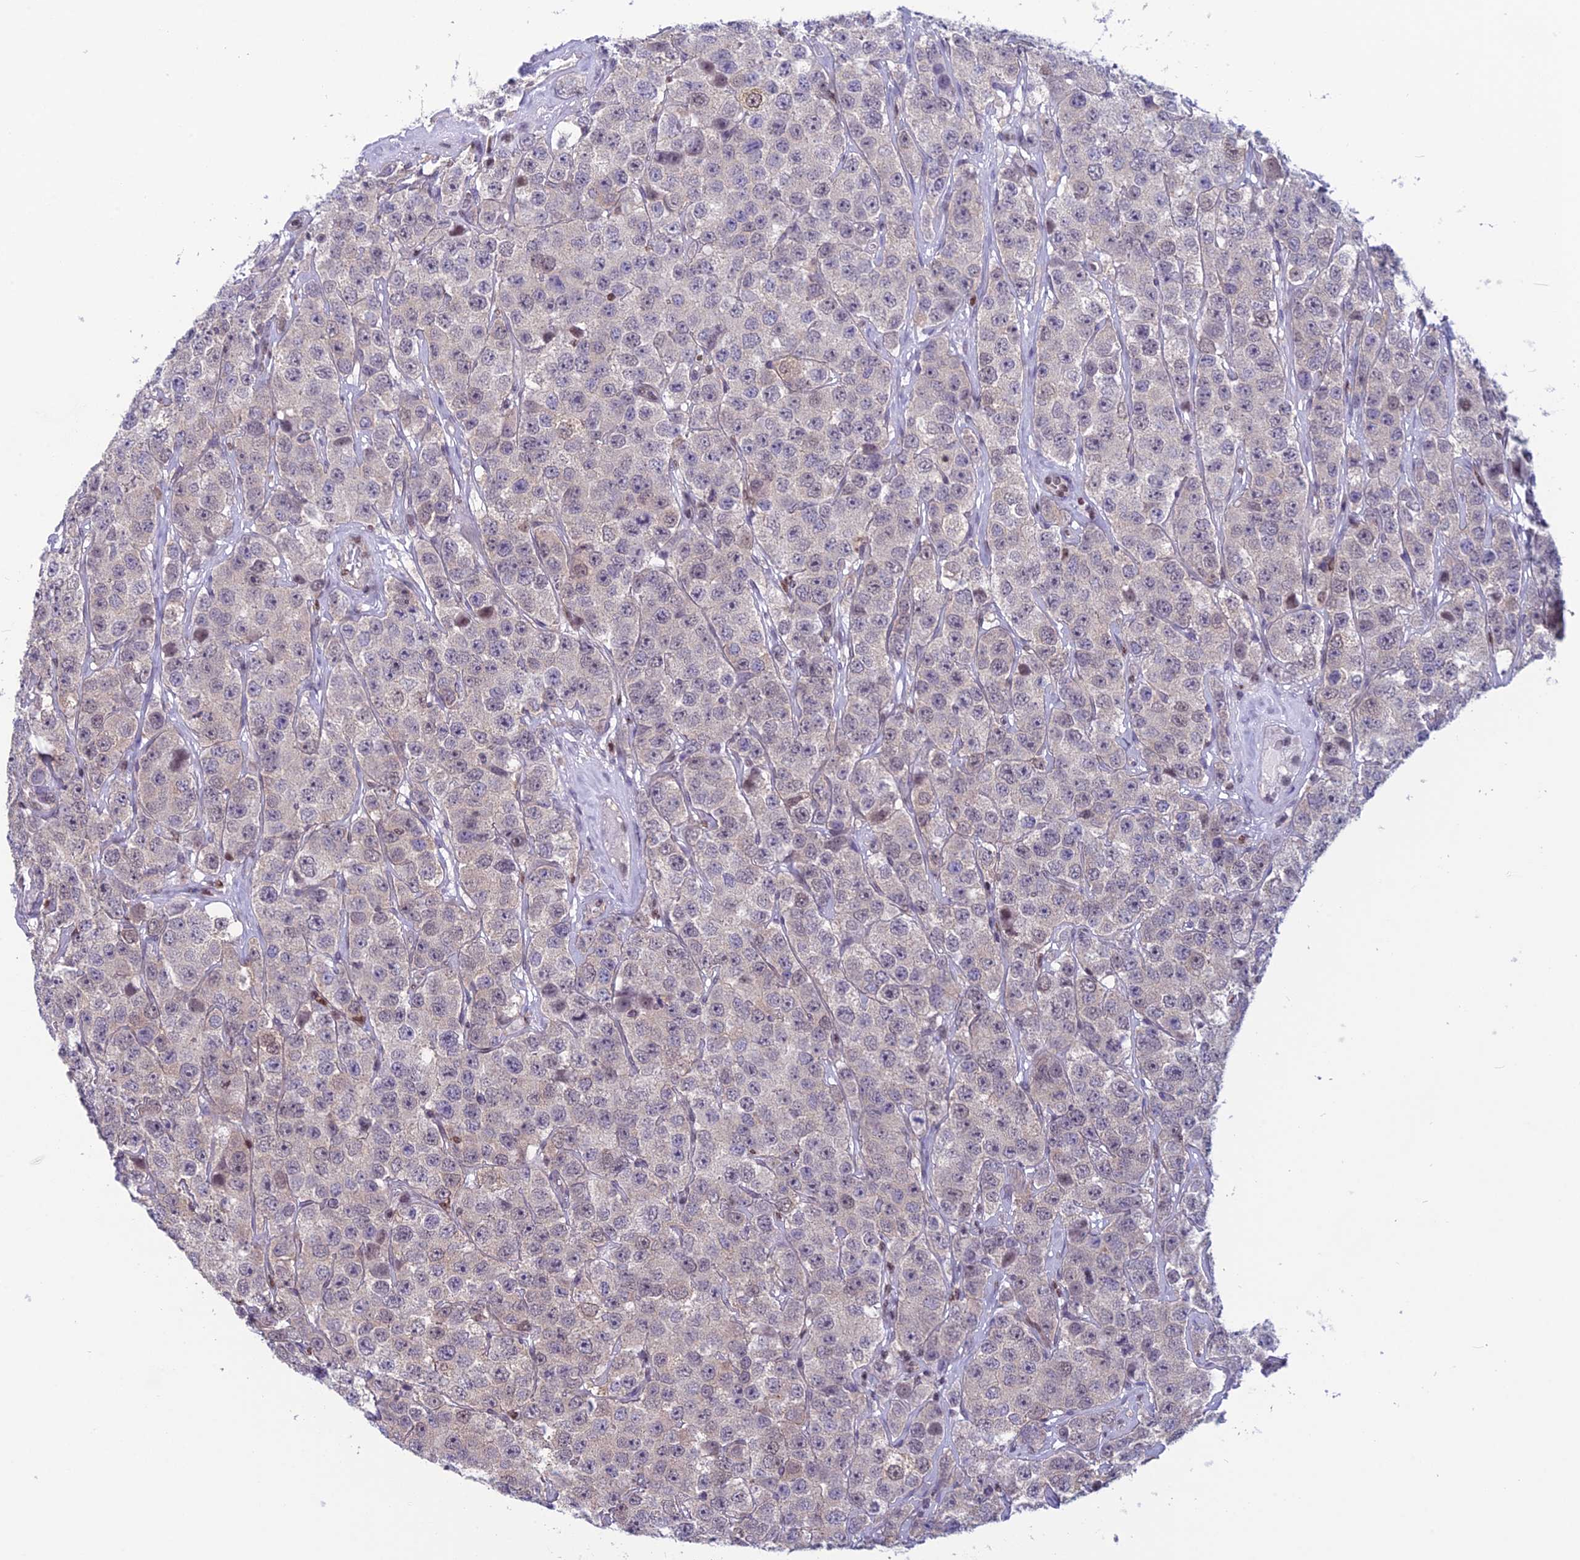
{"staining": {"intensity": "negative", "quantity": "none", "location": "none"}, "tissue": "testis cancer", "cell_type": "Tumor cells", "image_type": "cancer", "snomed": [{"axis": "morphology", "description": "Seminoma, NOS"}, {"axis": "topography", "description": "Testis"}], "caption": "Seminoma (testis) stained for a protein using immunohistochemistry displays no staining tumor cells.", "gene": "MIS12", "patient": {"sex": "male", "age": 28}}